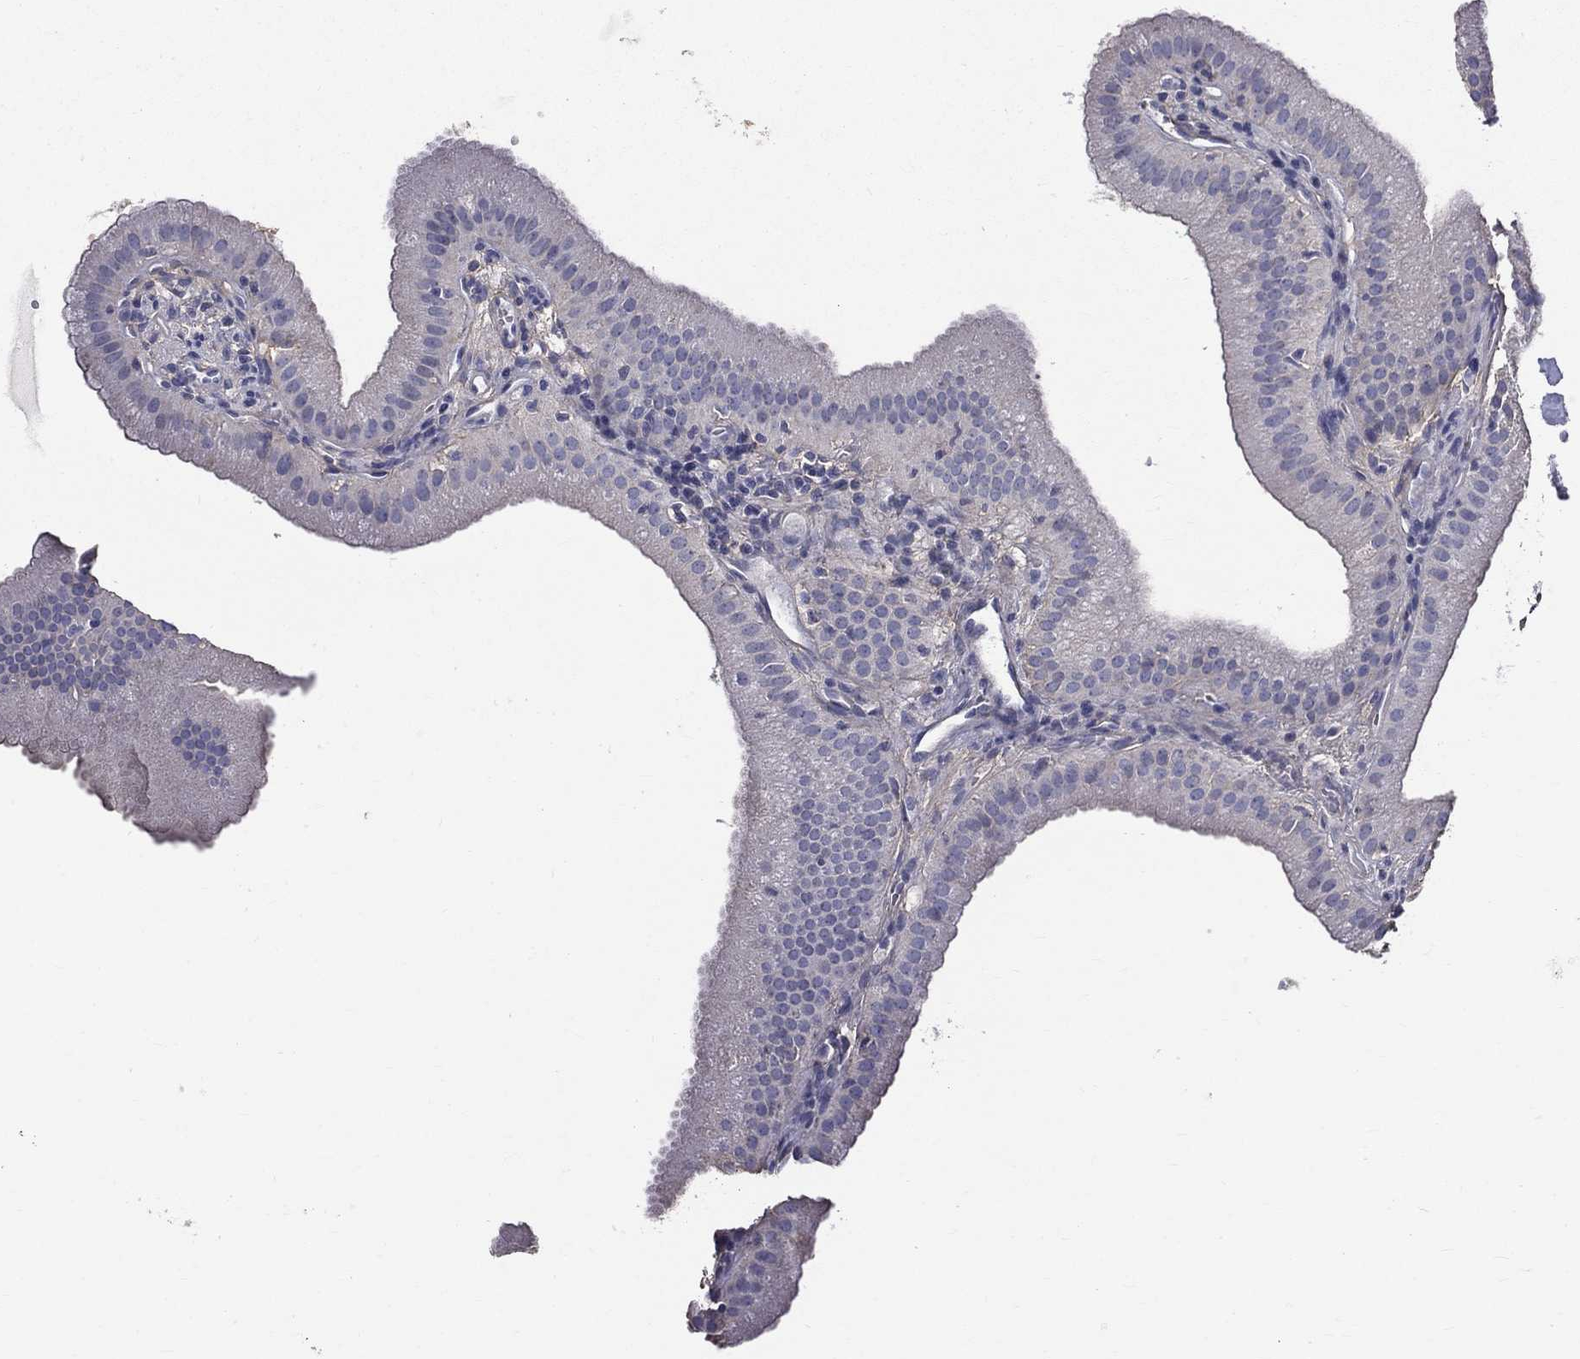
{"staining": {"intensity": "weak", "quantity": "<25%", "location": "cytoplasmic/membranous"}, "tissue": "gallbladder", "cell_type": "Glandular cells", "image_type": "normal", "snomed": [{"axis": "morphology", "description": "Normal tissue, NOS"}, {"axis": "topography", "description": "Gallbladder"}], "caption": "IHC of benign gallbladder reveals no expression in glandular cells.", "gene": "ANXA10", "patient": {"sex": "male", "age": 67}}